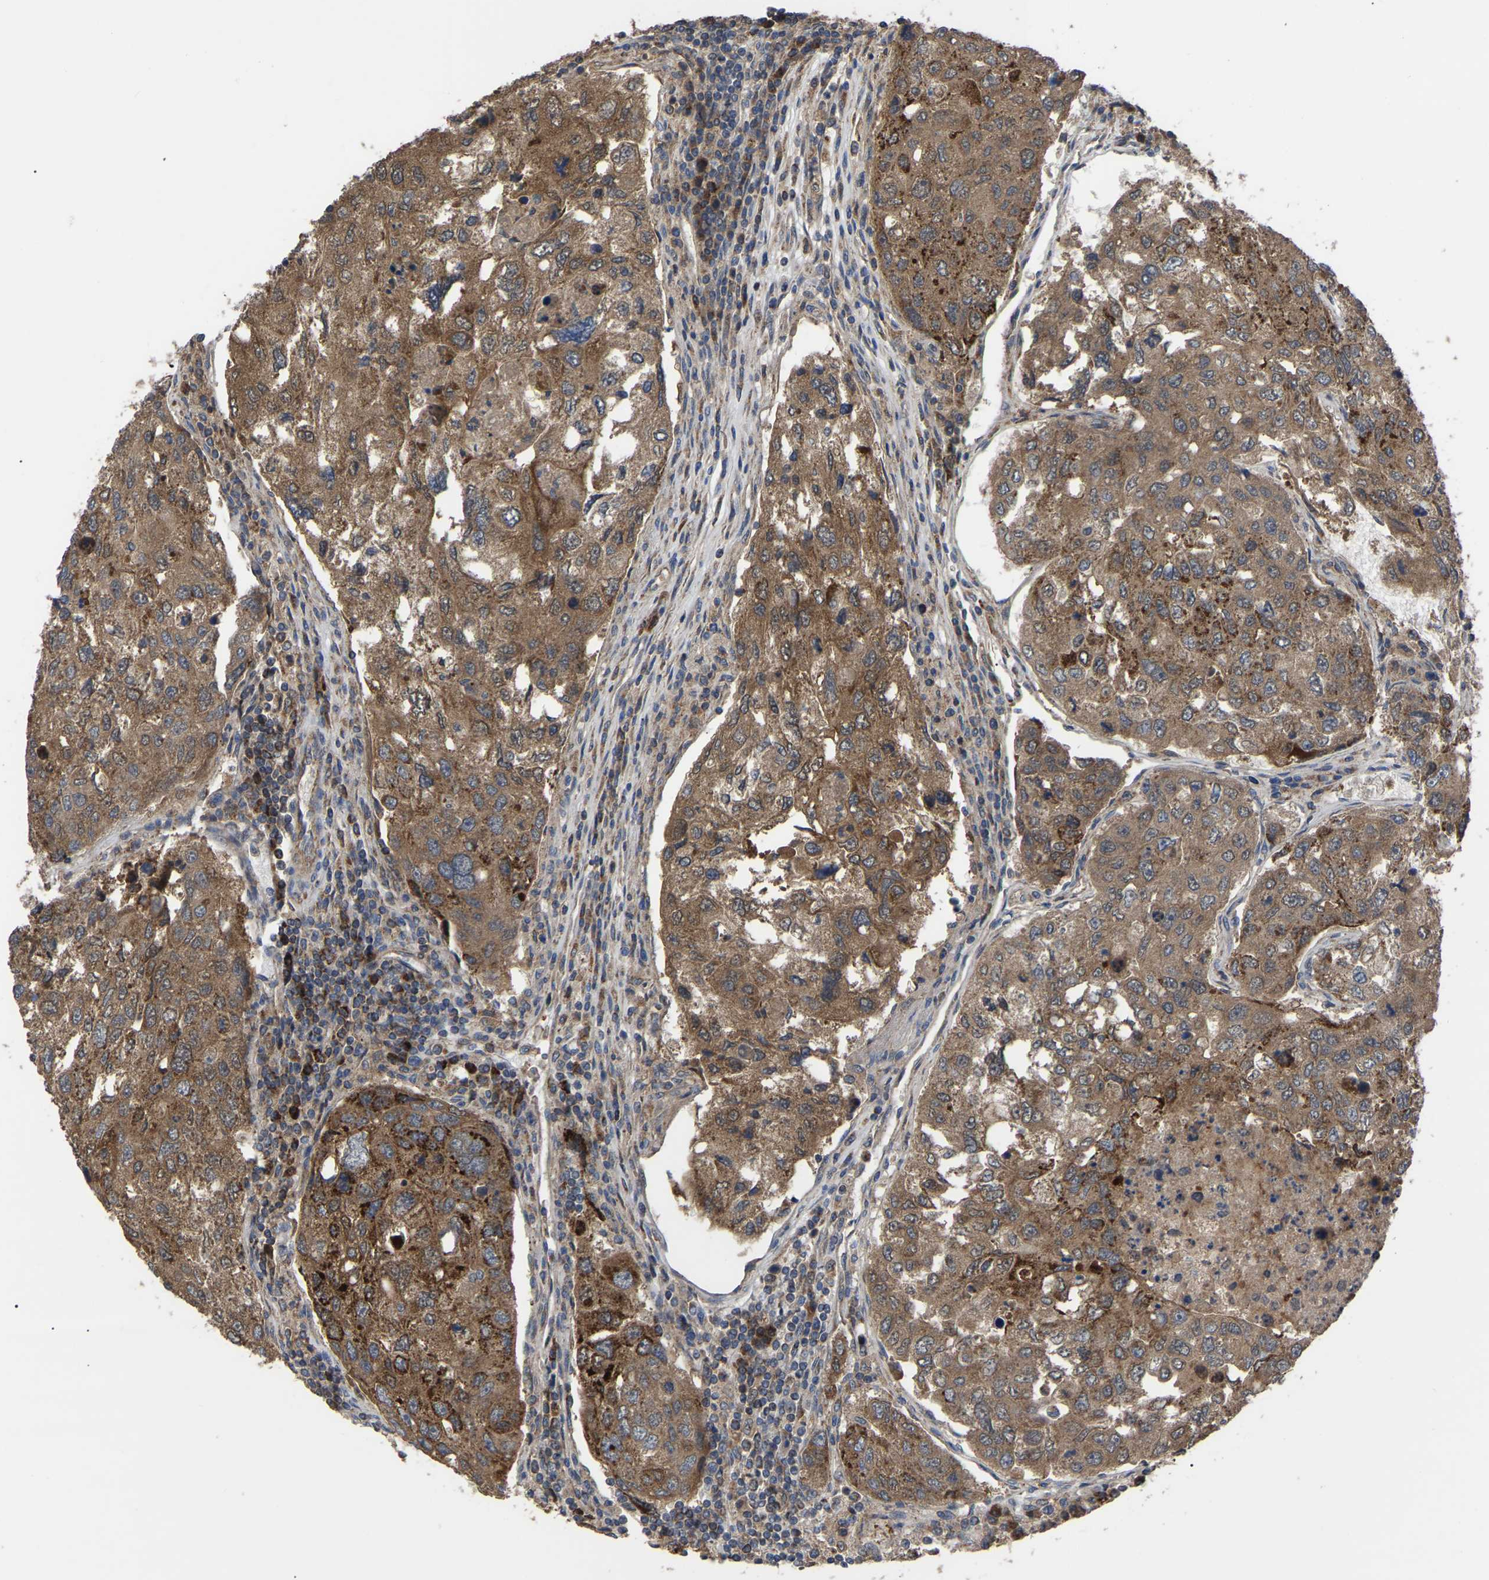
{"staining": {"intensity": "moderate", "quantity": ">75%", "location": "cytoplasmic/membranous"}, "tissue": "urothelial cancer", "cell_type": "Tumor cells", "image_type": "cancer", "snomed": [{"axis": "morphology", "description": "Urothelial carcinoma, High grade"}, {"axis": "topography", "description": "Lymph node"}, {"axis": "topography", "description": "Urinary bladder"}], "caption": "The photomicrograph shows immunohistochemical staining of urothelial cancer. There is moderate cytoplasmic/membranous positivity is present in approximately >75% of tumor cells. (IHC, brightfield microscopy, high magnification).", "gene": "GCC1", "patient": {"sex": "male", "age": 51}}